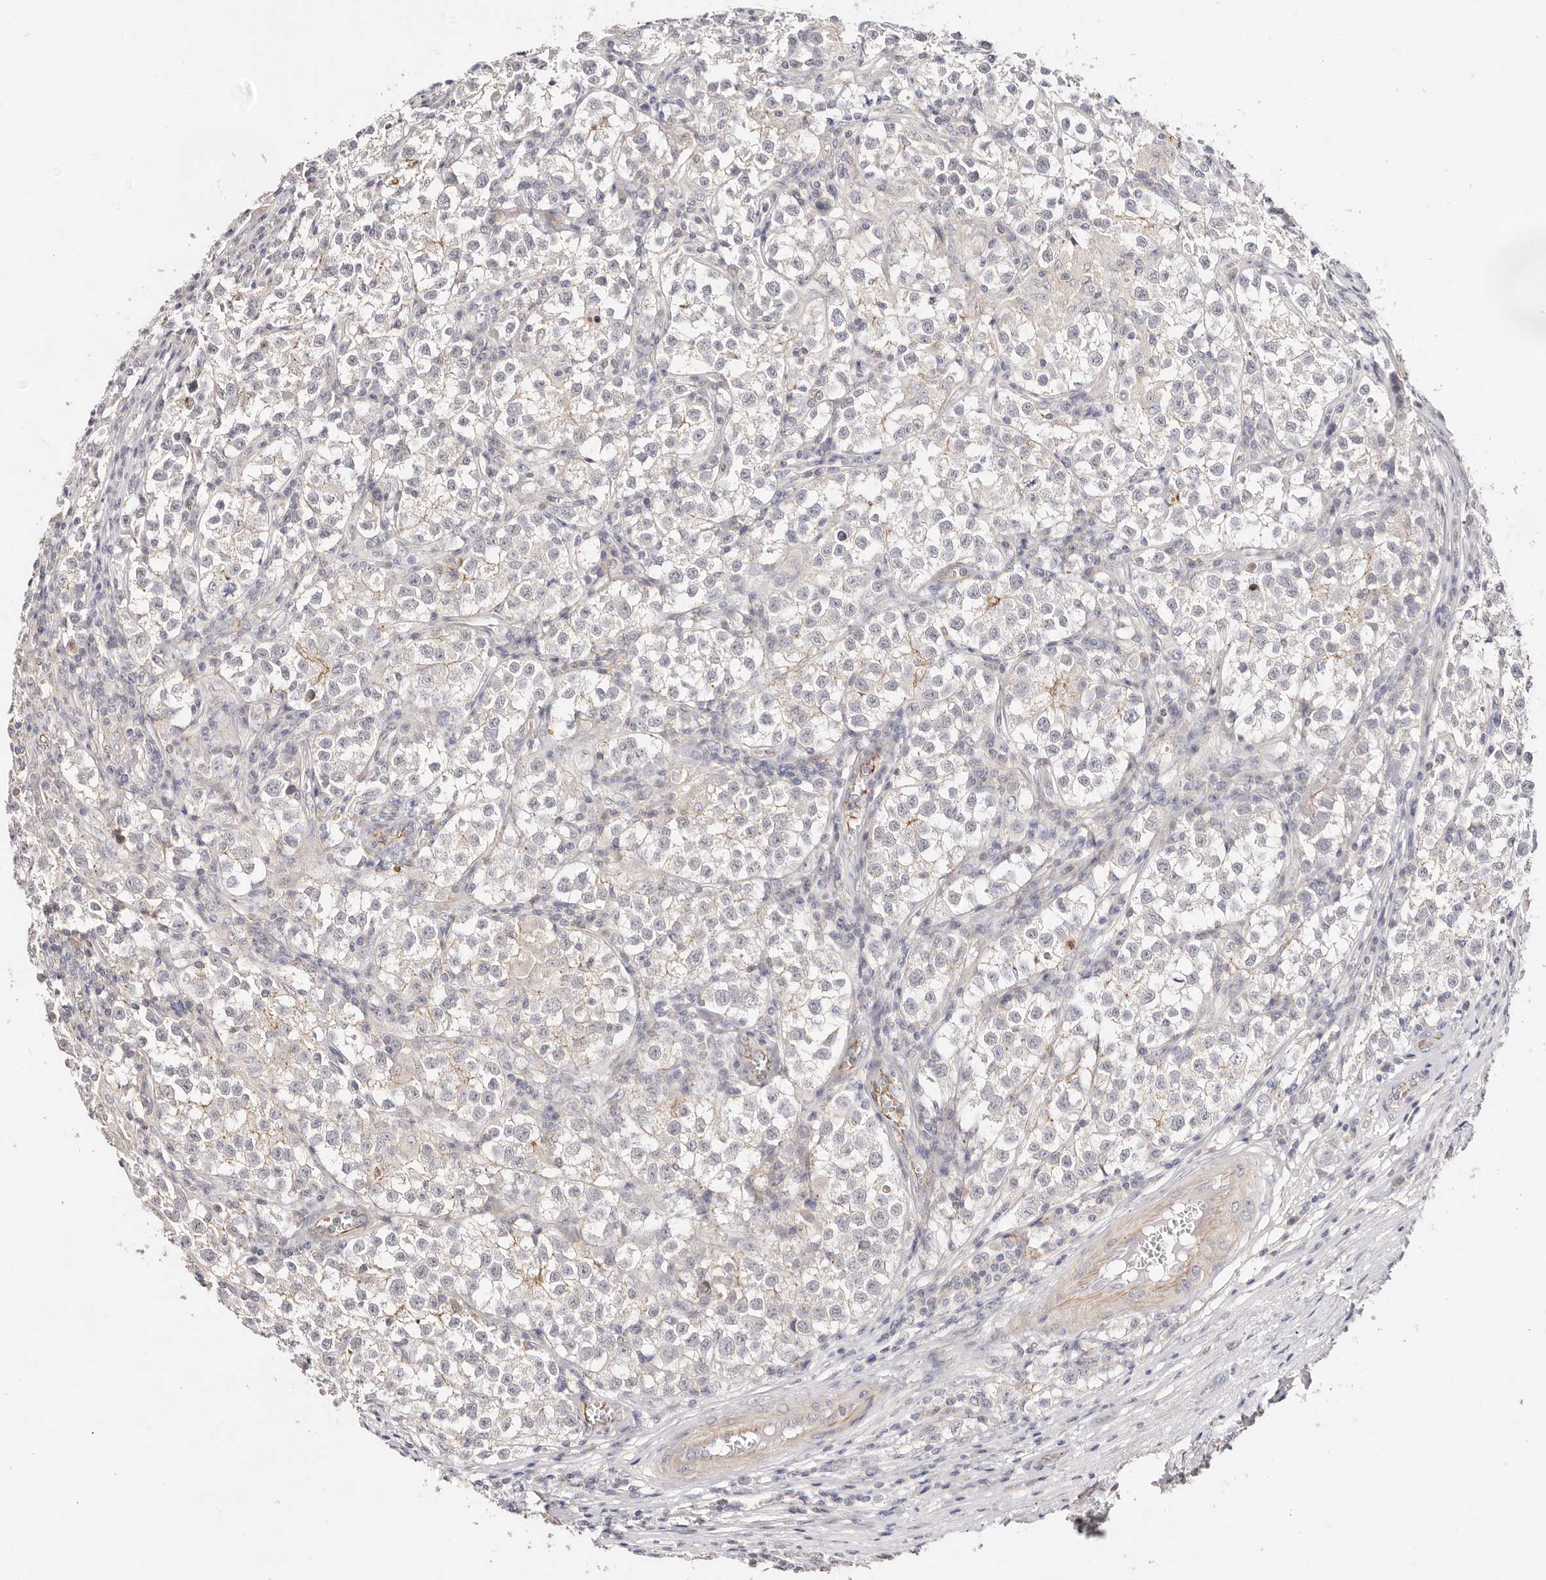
{"staining": {"intensity": "negative", "quantity": "none", "location": "none"}, "tissue": "testis cancer", "cell_type": "Tumor cells", "image_type": "cancer", "snomed": [{"axis": "morphology", "description": "Seminoma, NOS"}, {"axis": "morphology", "description": "Carcinoma, Embryonal, NOS"}, {"axis": "topography", "description": "Testis"}], "caption": "Immunohistochemistry image of neoplastic tissue: human testis seminoma stained with DAB demonstrates no significant protein expression in tumor cells.", "gene": "SLC35B2", "patient": {"sex": "male", "age": 43}}